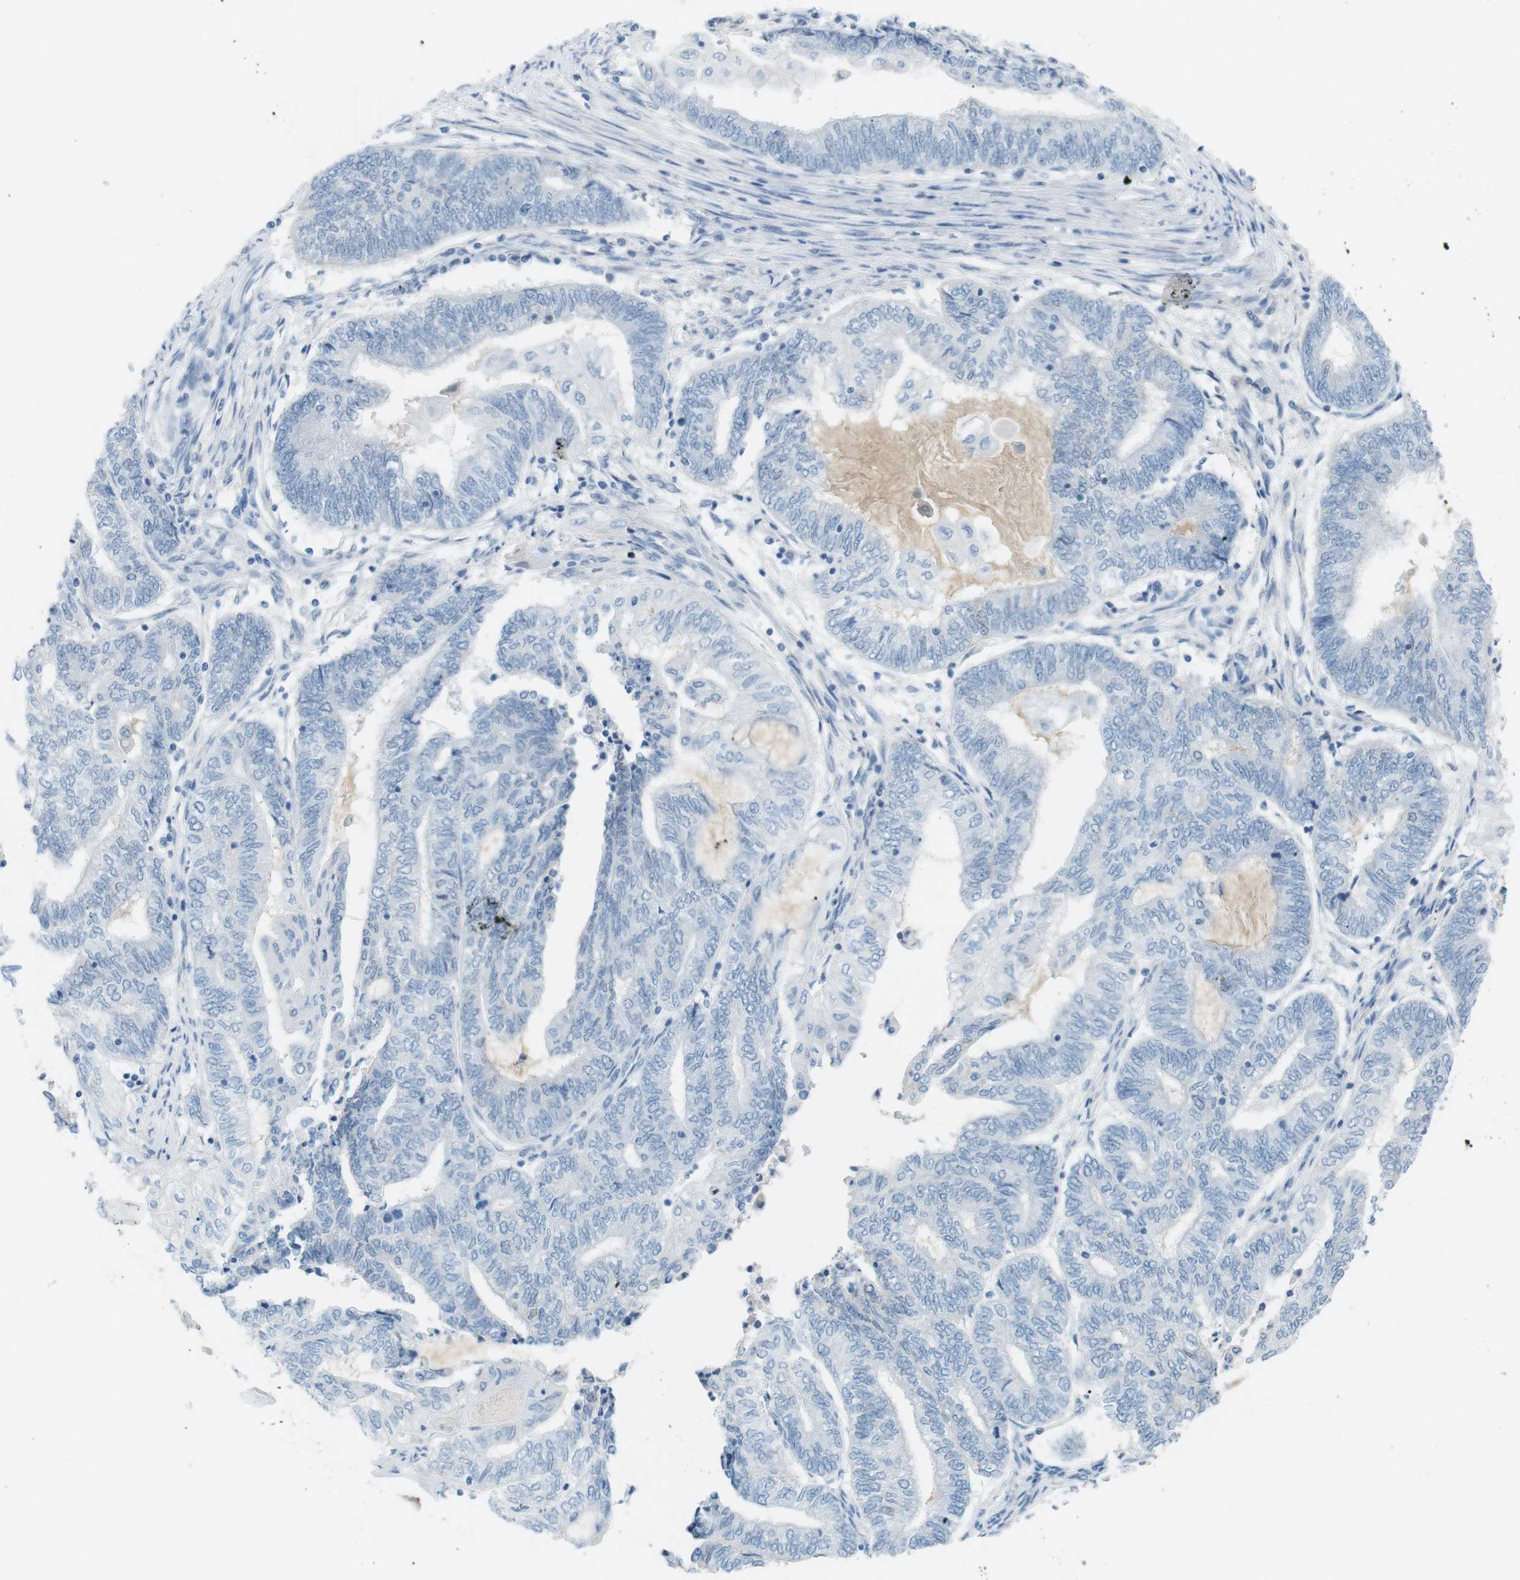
{"staining": {"intensity": "negative", "quantity": "none", "location": "none"}, "tissue": "endometrial cancer", "cell_type": "Tumor cells", "image_type": "cancer", "snomed": [{"axis": "morphology", "description": "Adenocarcinoma, NOS"}, {"axis": "topography", "description": "Uterus"}, {"axis": "topography", "description": "Endometrium"}], "caption": "Tumor cells show no significant staining in endometrial cancer.", "gene": "AZGP1", "patient": {"sex": "female", "age": 70}}